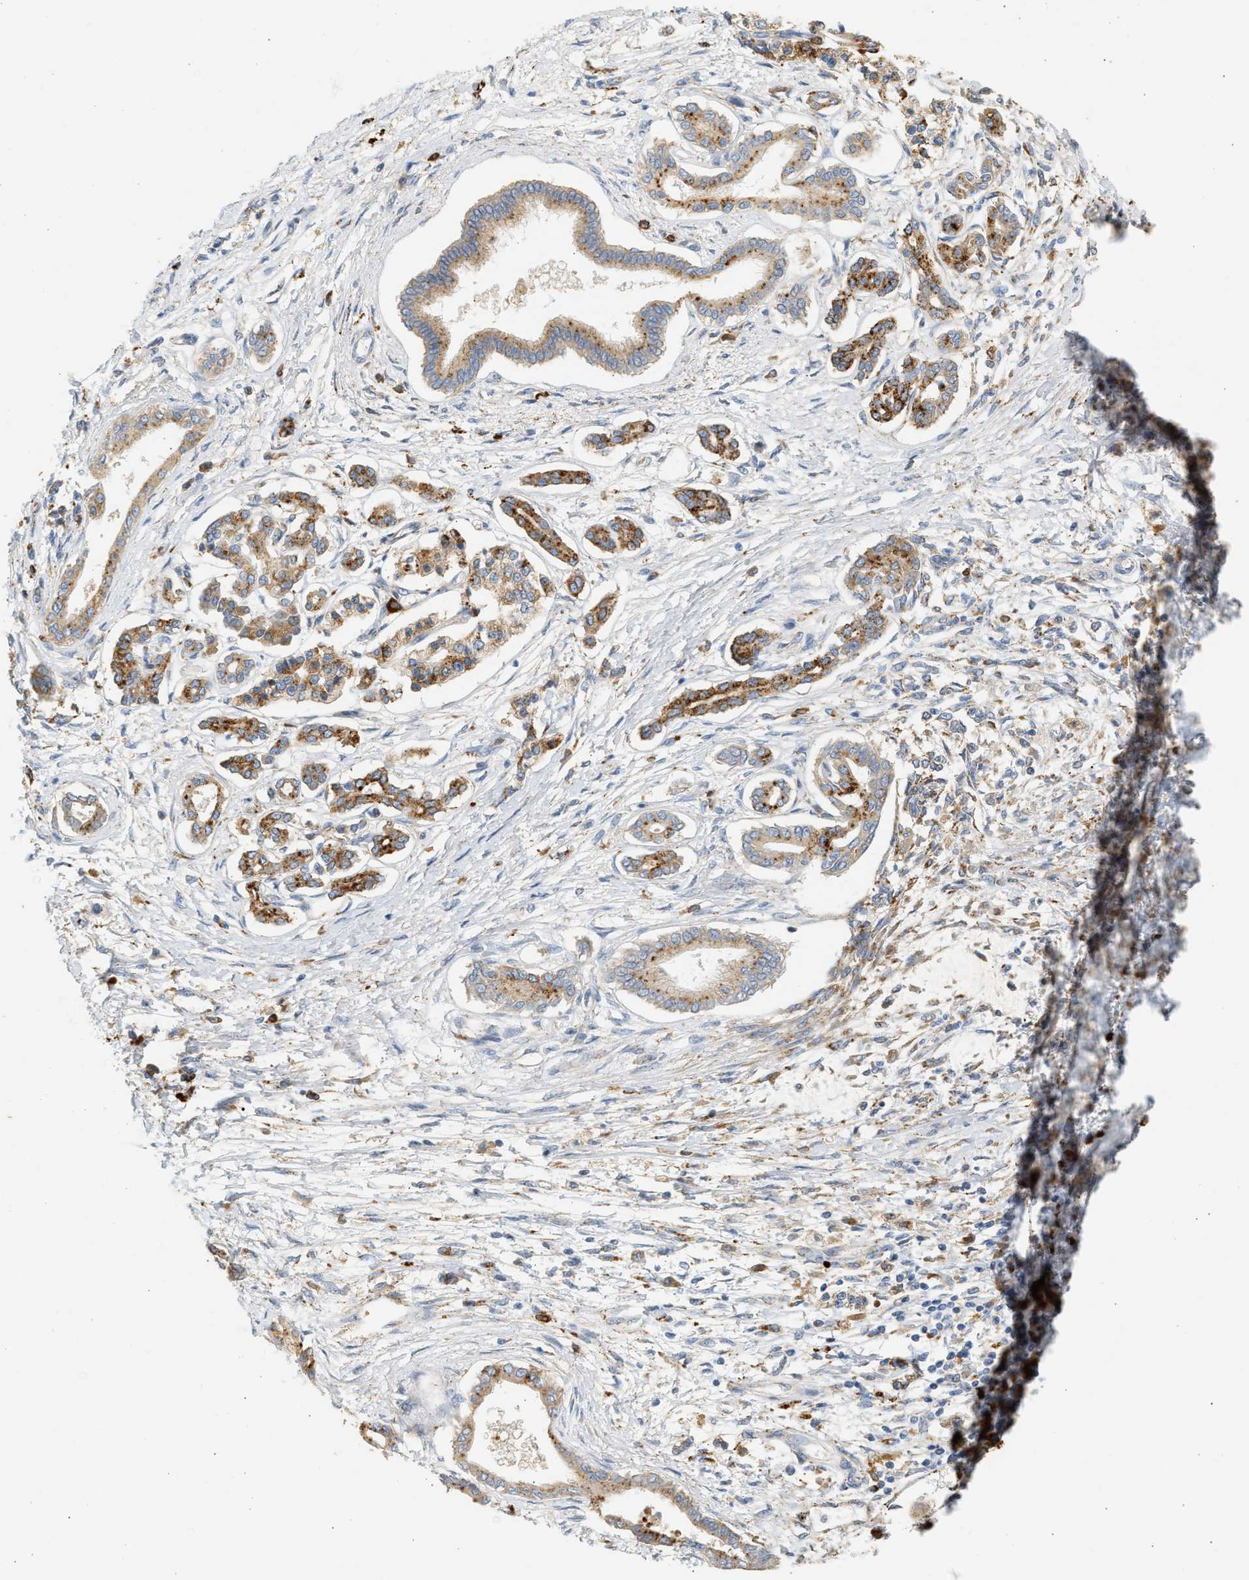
{"staining": {"intensity": "moderate", "quantity": ">75%", "location": "cytoplasmic/membranous"}, "tissue": "pancreatic cancer", "cell_type": "Tumor cells", "image_type": "cancer", "snomed": [{"axis": "morphology", "description": "Adenocarcinoma, NOS"}, {"axis": "topography", "description": "Pancreas"}], "caption": "A brown stain shows moderate cytoplasmic/membranous expression of a protein in pancreatic cancer tumor cells. (DAB IHC with brightfield microscopy, high magnification).", "gene": "ENTHD1", "patient": {"sex": "male", "age": 56}}